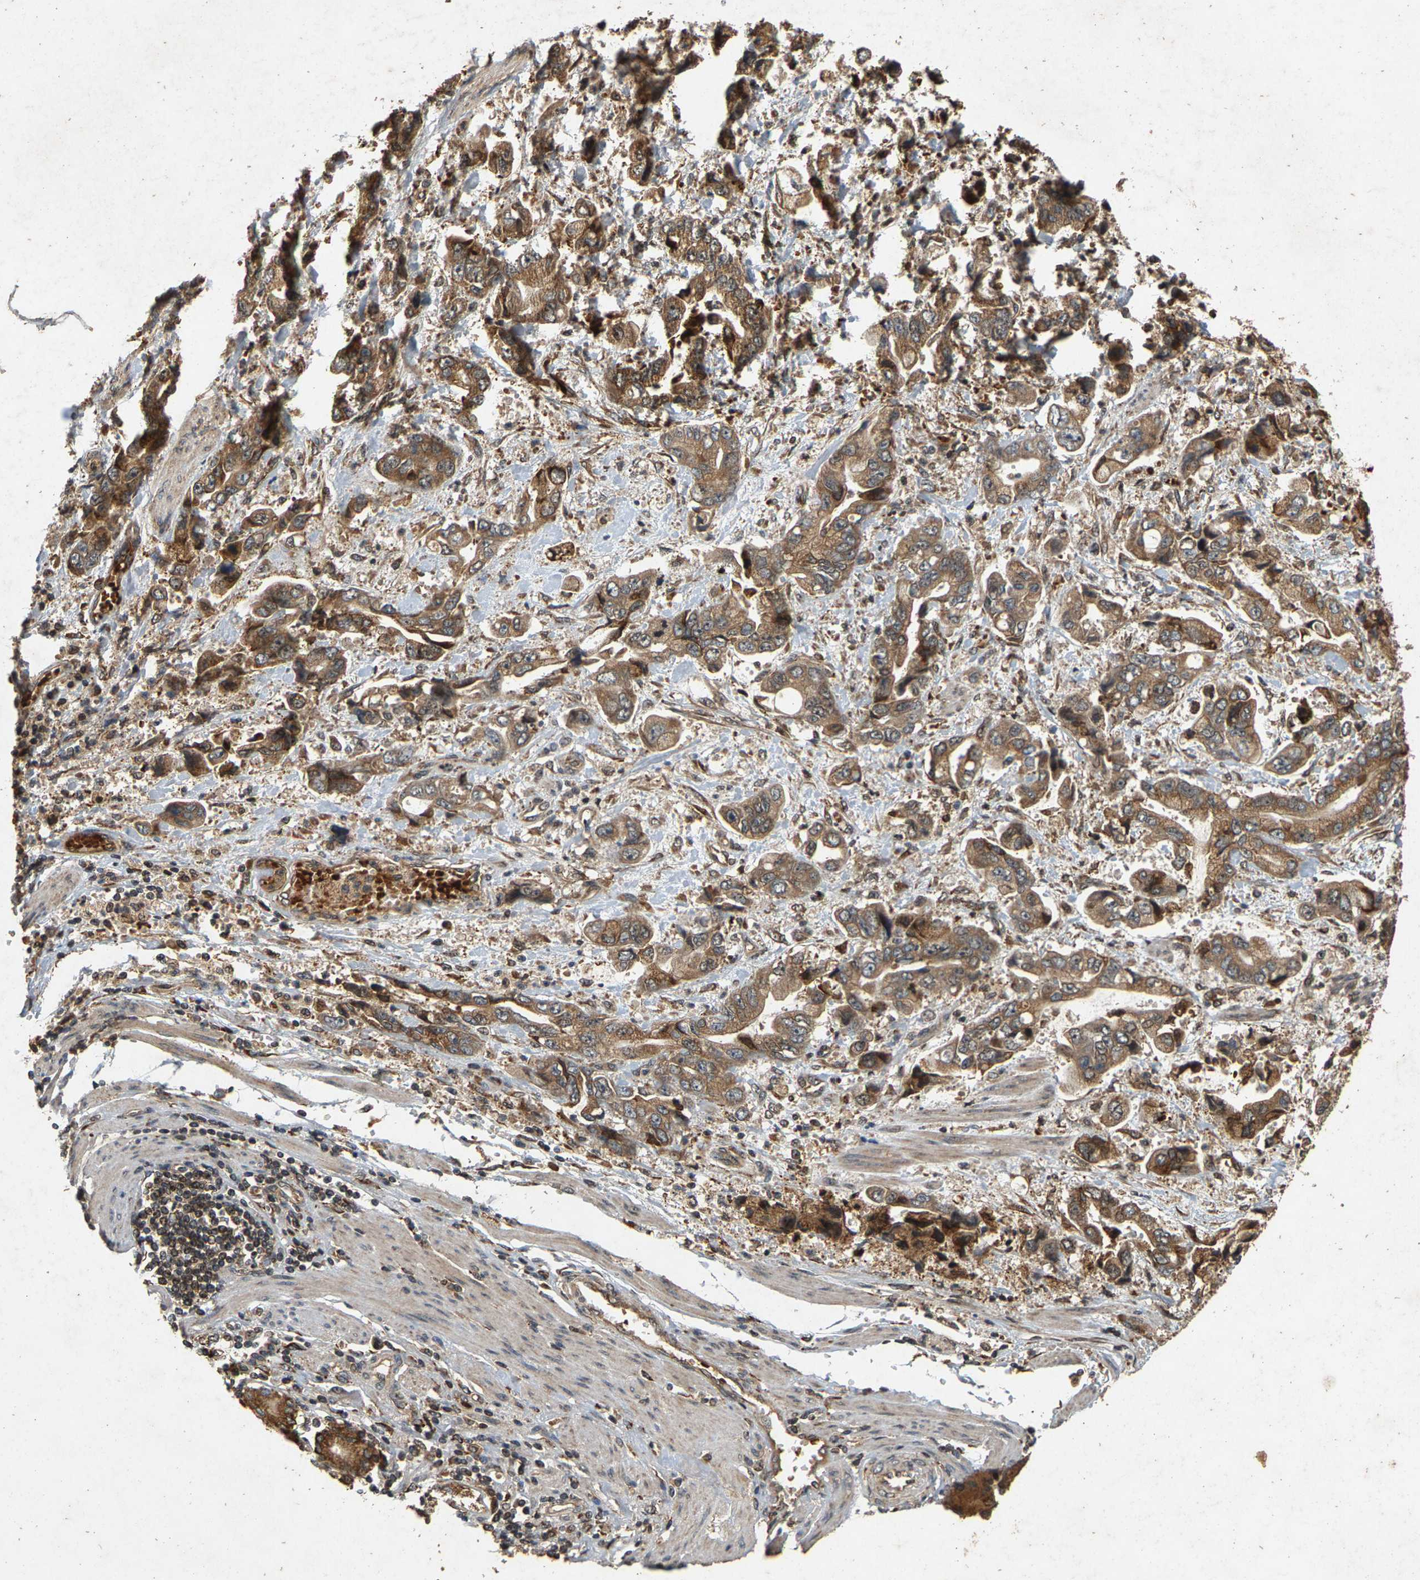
{"staining": {"intensity": "moderate", "quantity": ">75%", "location": "cytoplasmic/membranous"}, "tissue": "stomach cancer", "cell_type": "Tumor cells", "image_type": "cancer", "snomed": [{"axis": "morphology", "description": "Normal tissue, NOS"}, {"axis": "morphology", "description": "Adenocarcinoma, NOS"}, {"axis": "topography", "description": "Stomach"}], "caption": "IHC histopathology image of neoplastic tissue: human stomach cancer (adenocarcinoma) stained using IHC displays medium levels of moderate protein expression localized specifically in the cytoplasmic/membranous of tumor cells, appearing as a cytoplasmic/membranous brown color.", "gene": "CIDEC", "patient": {"sex": "male", "age": 62}}